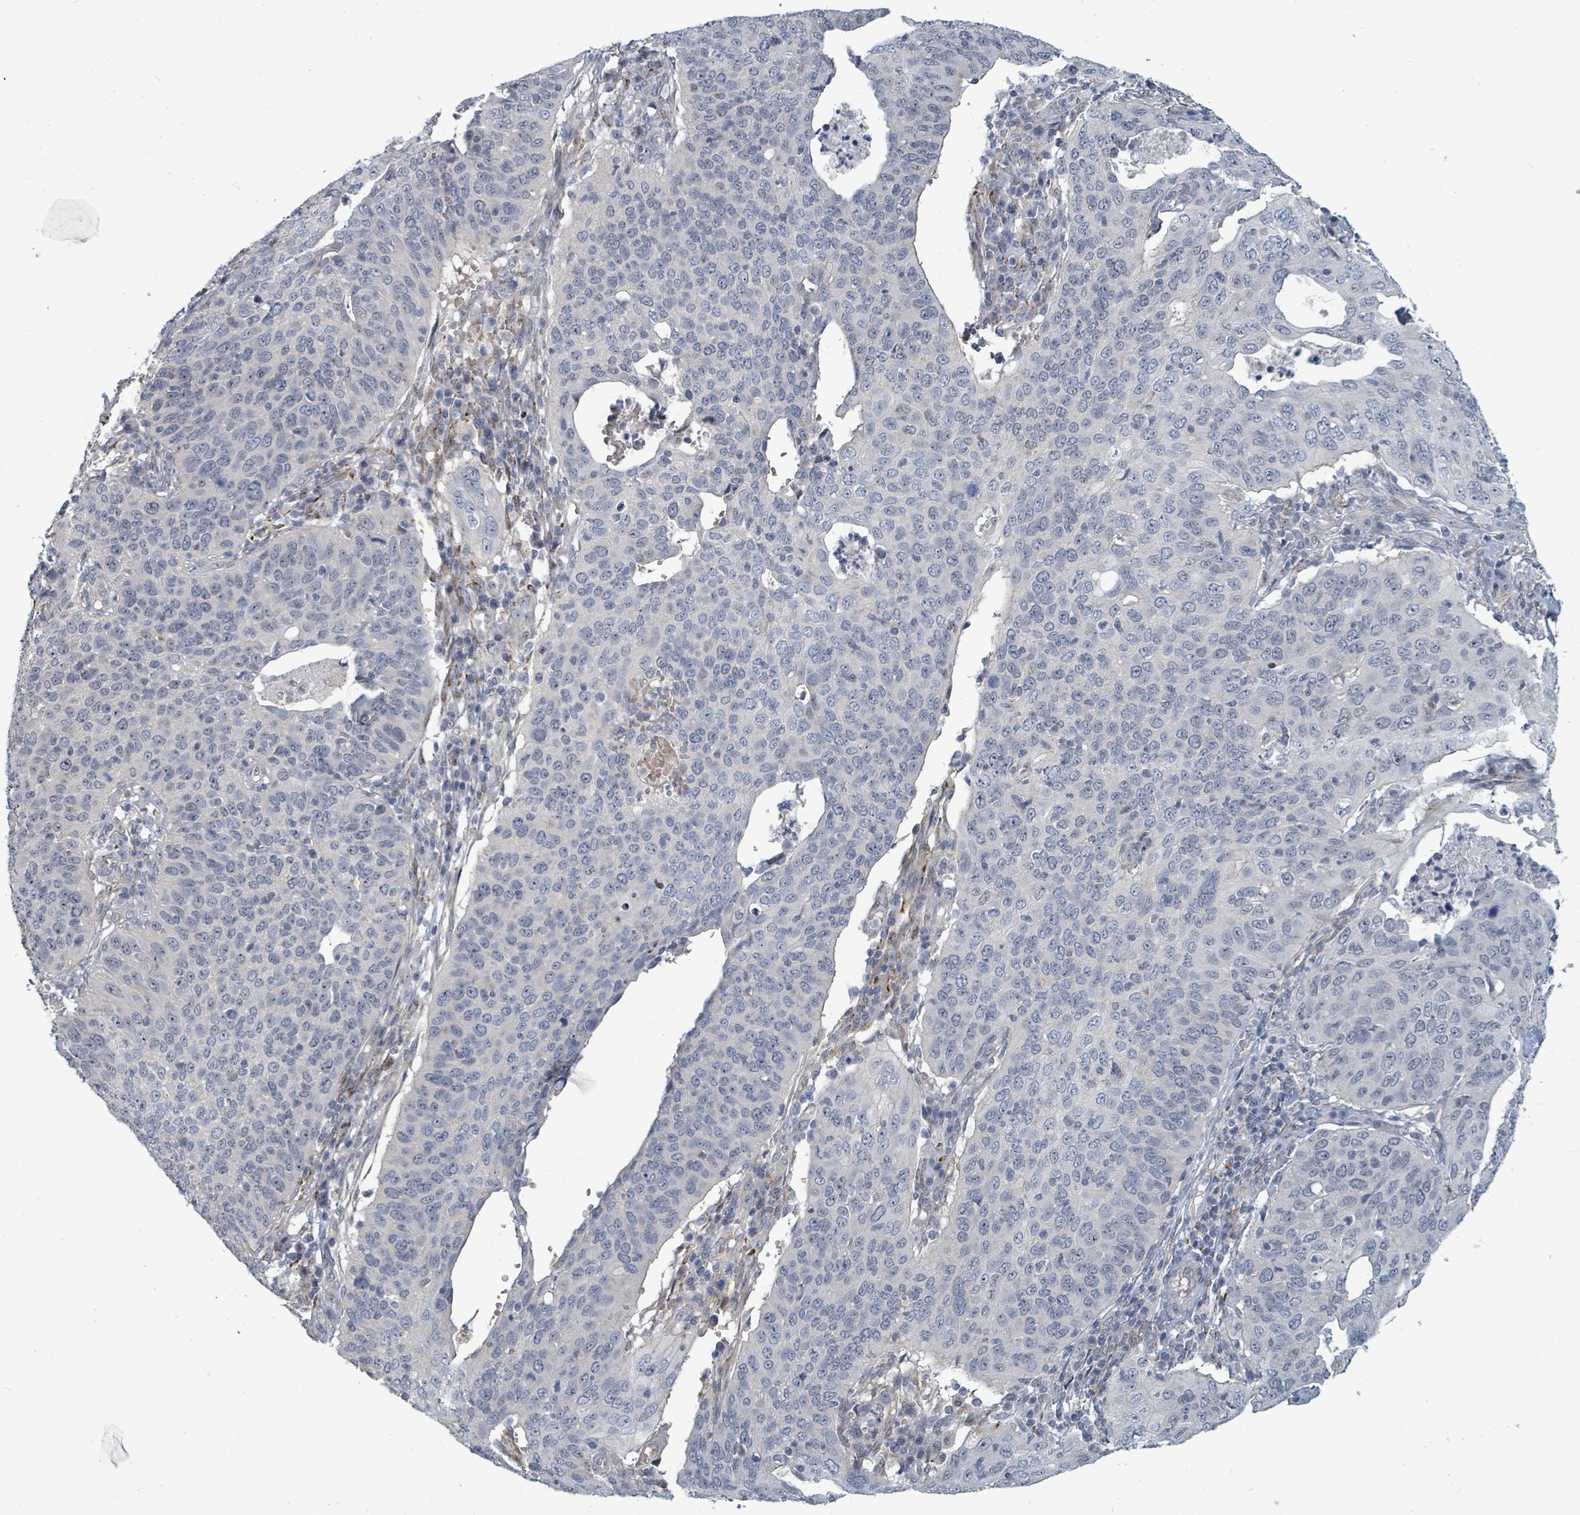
{"staining": {"intensity": "negative", "quantity": "none", "location": "none"}, "tissue": "cervical cancer", "cell_type": "Tumor cells", "image_type": "cancer", "snomed": [{"axis": "morphology", "description": "Squamous cell carcinoma, NOS"}, {"axis": "topography", "description": "Cervix"}], "caption": "Tumor cells are negative for protein expression in human cervical cancer (squamous cell carcinoma).", "gene": "TRDMT1", "patient": {"sex": "female", "age": 36}}